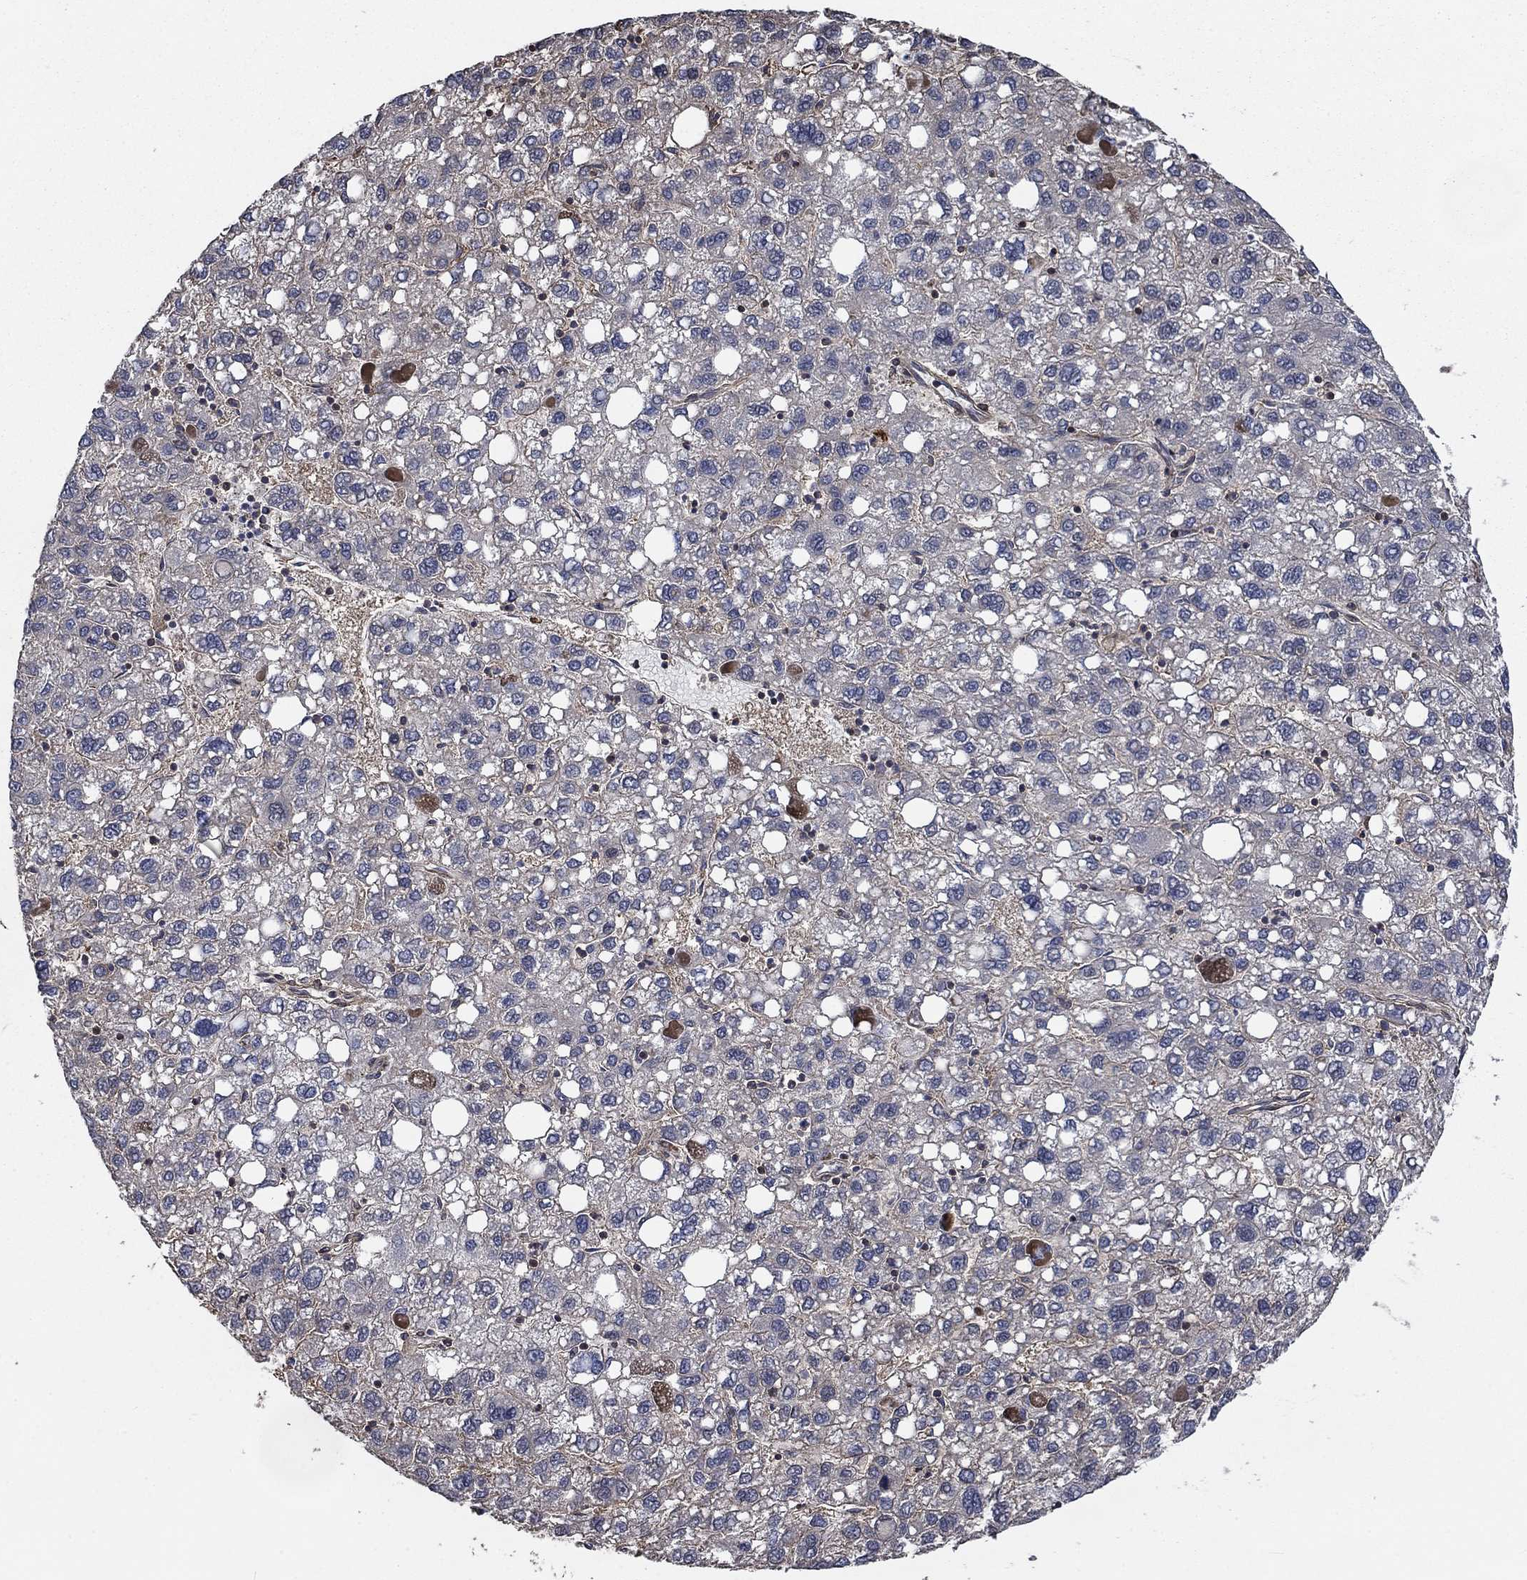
{"staining": {"intensity": "negative", "quantity": "none", "location": "none"}, "tissue": "liver cancer", "cell_type": "Tumor cells", "image_type": "cancer", "snomed": [{"axis": "morphology", "description": "Carcinoma, Hepatocellular, NOS"}, {"axis": "topography", "description": "Liver"}], "caption": "Immunohistochemical staining of liver cancer reveals no significant expression in tumor cells.", "gene": "PDE3A", "patient": {"sex": "female", "age": 82}}